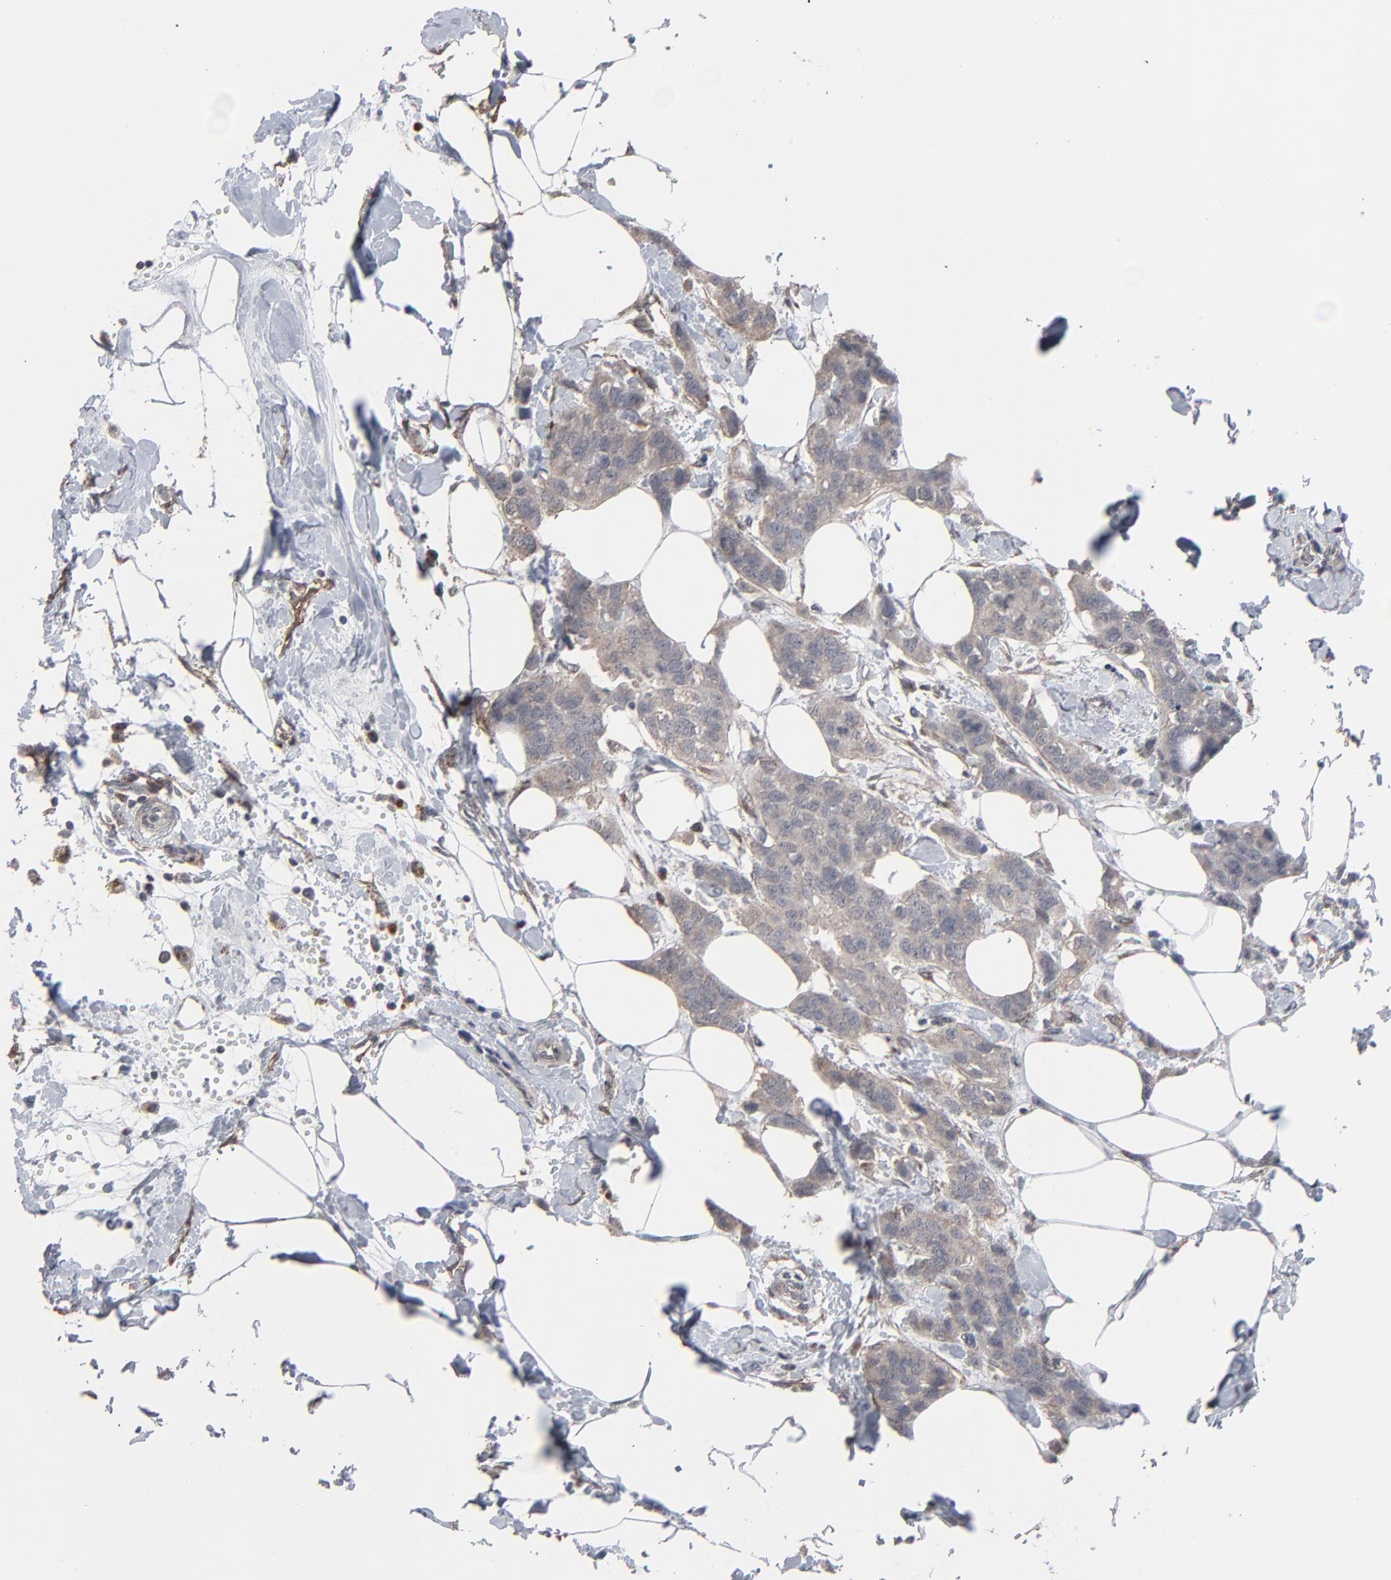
{"staining": {"intensity": "moderate", "quantity": ">75%", "location": "cytoplasmic/membranous"}, "tissue": "breast cancer", "cell_type": "Tumor cells", "image_type": "cancer", "snomed": [{"axis": "morphology", "description": "Normal tissue, NOS"}, {"axis": "morphology", "description": "Duct carcinoma"}, {"axis": "topography", "description": "Breast"}], "caption": "Immunohistochemistry (IHC) of infiltrating ductal carcinoma (breast) displays medium levels of moderate cytoplasmic/membranous expression in about >75% of tumor cells.", "gene": "JAM3", "patient": {"sex": "female", "age": 50}}